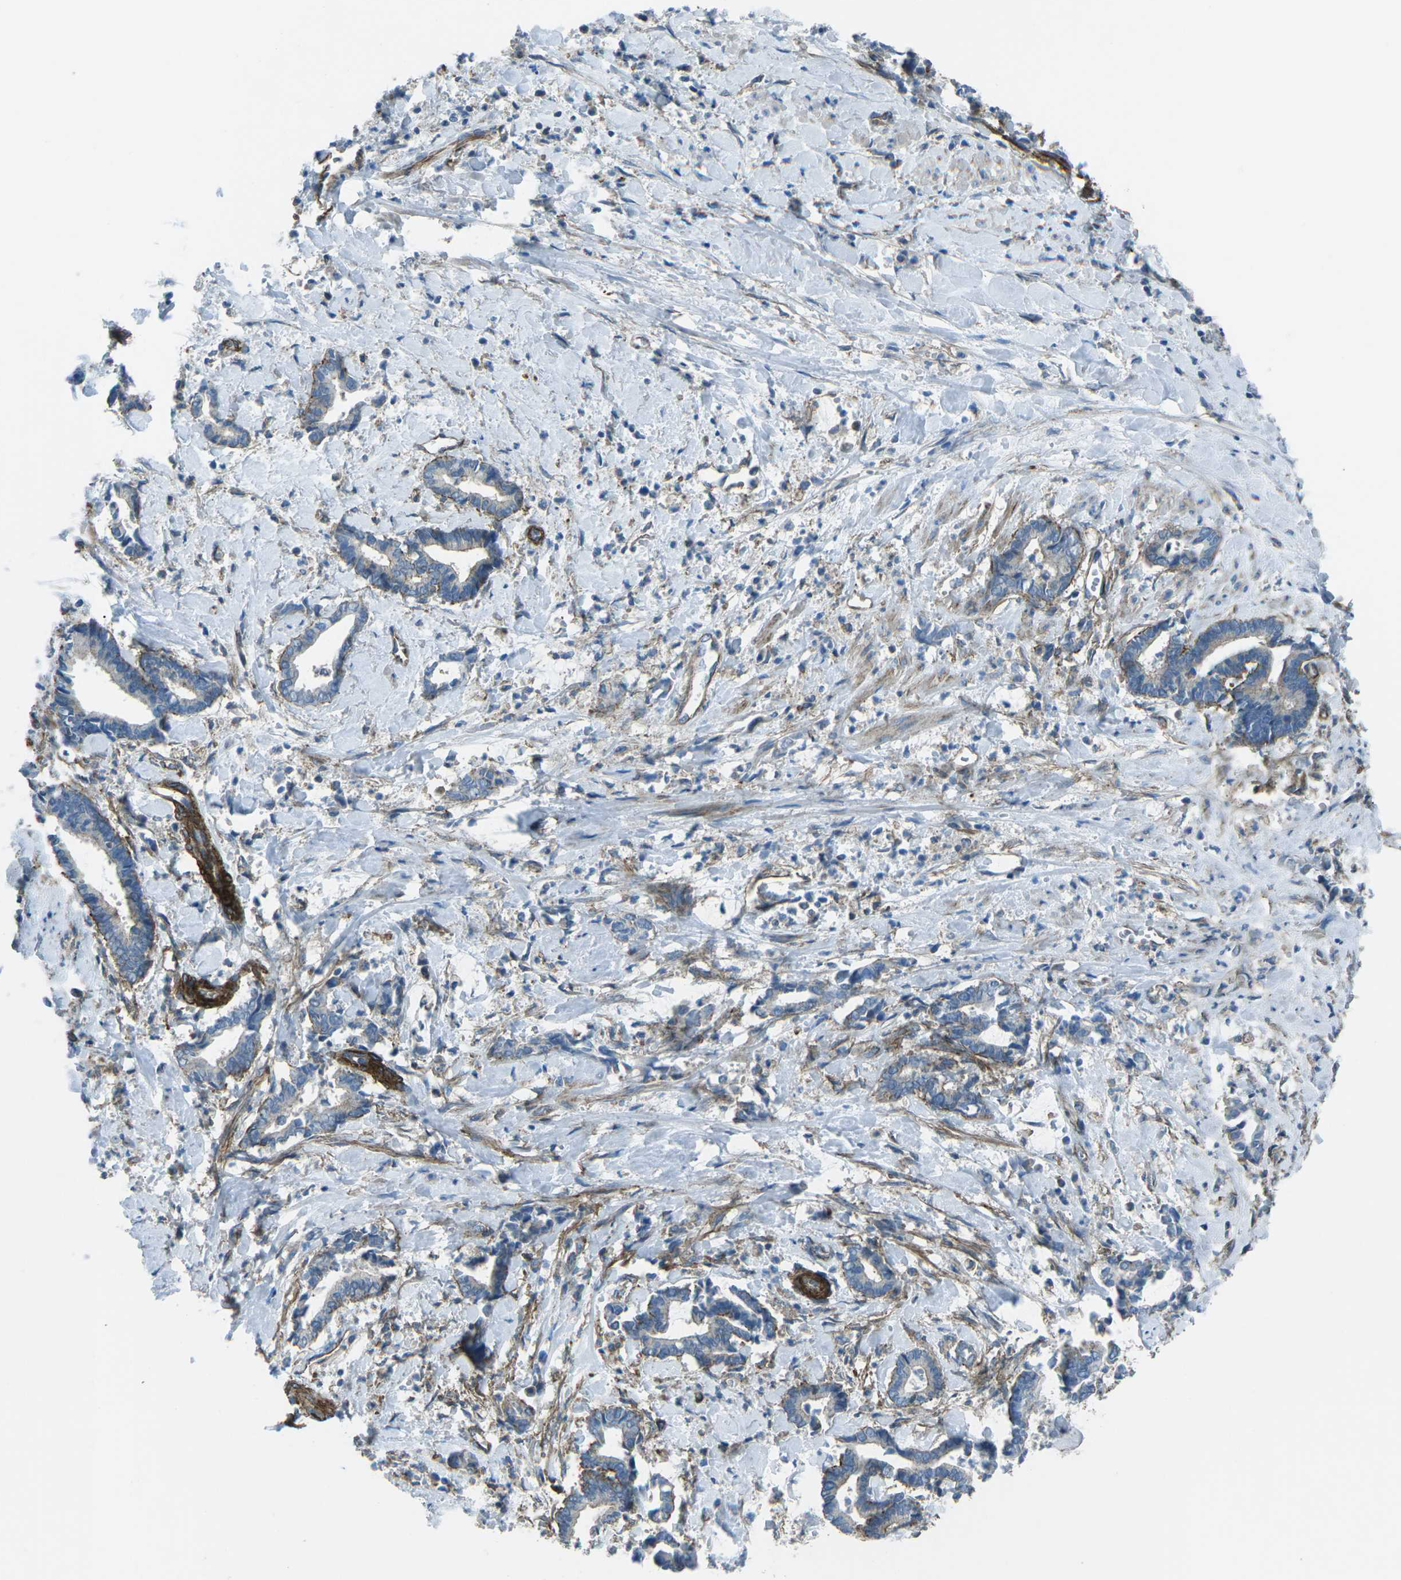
{"staining": {"intensity": "negative", "quantity": "none", "location": "none"}, "tissue": "cervical cancer", "cell_type": "Tumor cells", "image_type": "cancer", "snomed": [{"axis": "morphology", "description": "Adenocarcinoma, NOS"}, {"axis": "topography", "description": "Cervix"}], "caption": "The micrograph displays no significant positivity in tumor cells of cervical adenocarcinoma. (Brightfield microscopy of DAB (3,3'-diaminobenzidine) IHC at high magnification).", "gene": "UTRN", "patient": {"sex": "female", "age": 44}}